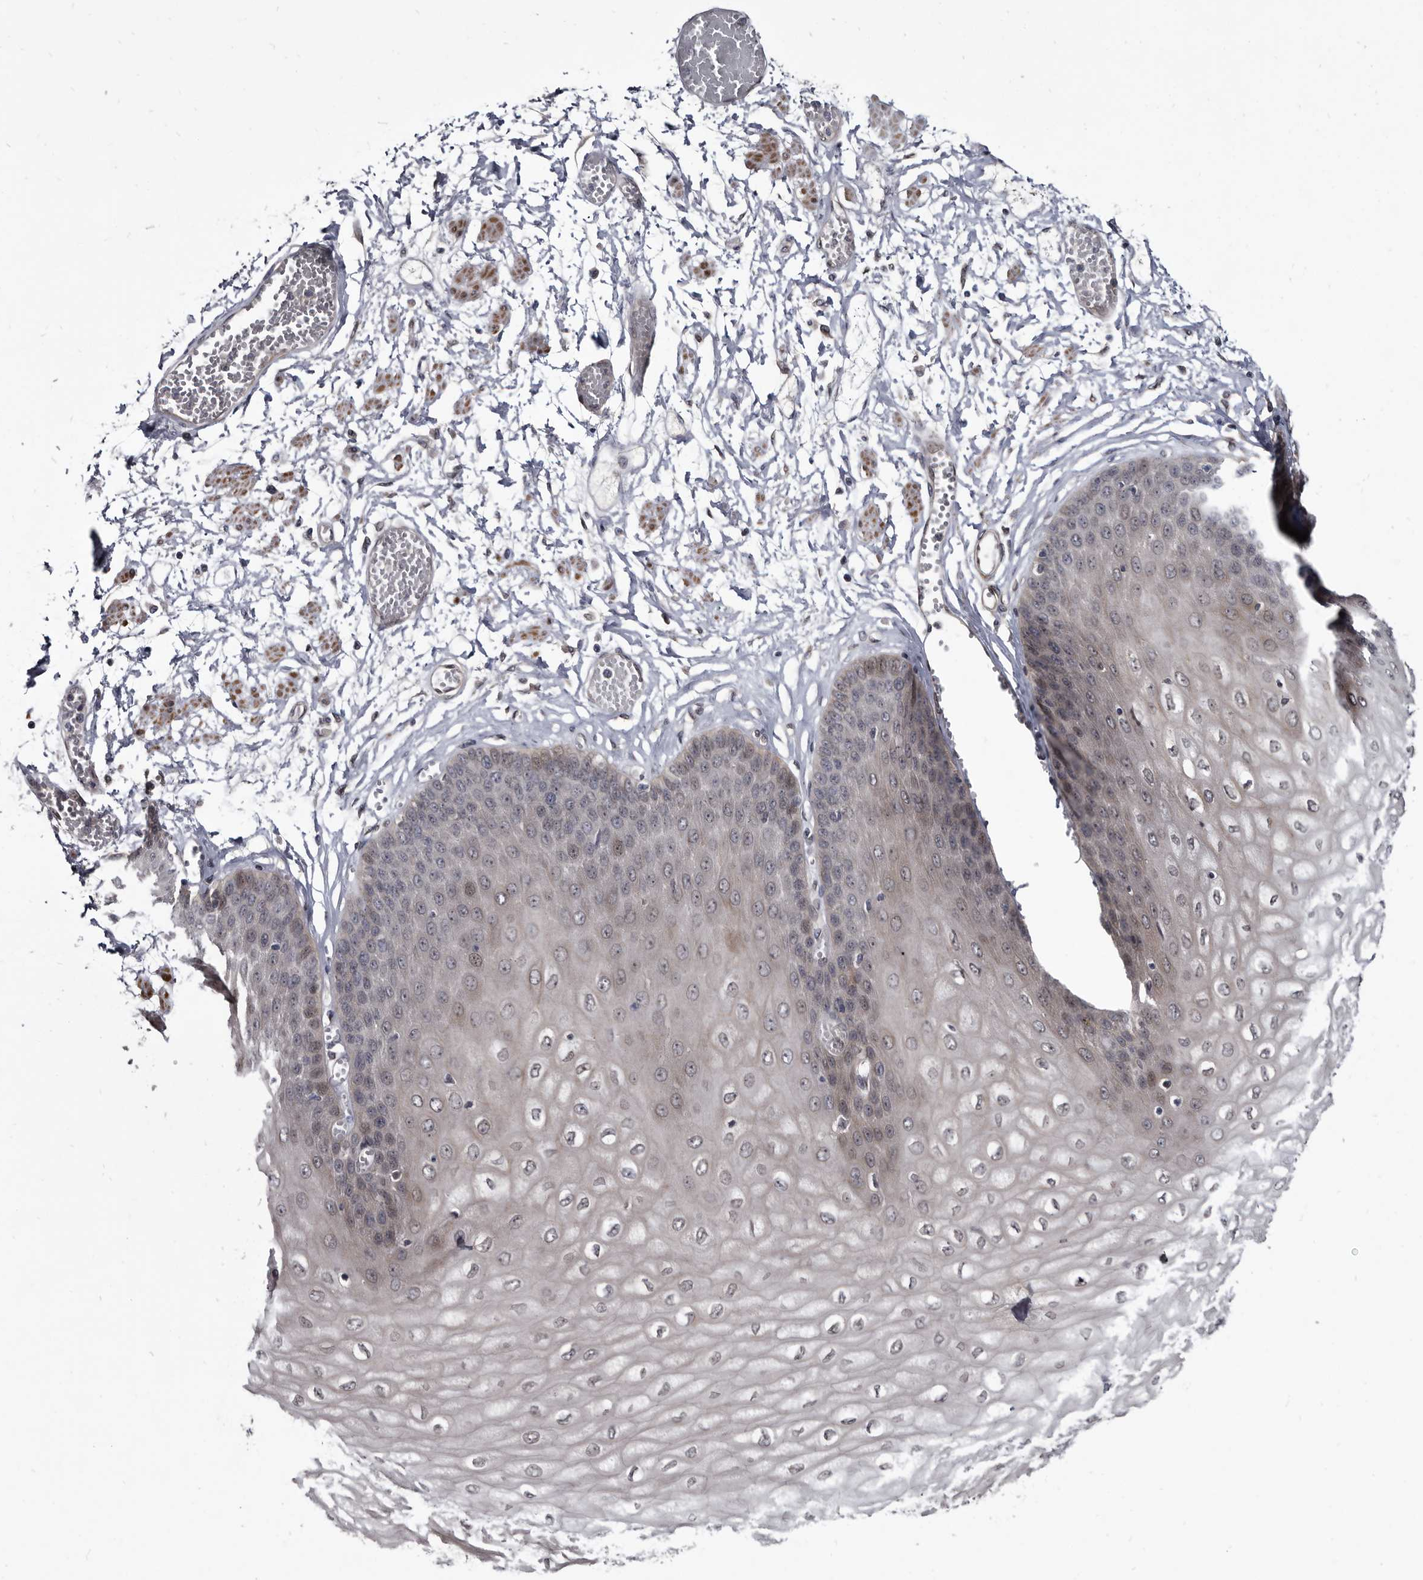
{"staining": {"intensity": "weak", "quantity": "<25%", "location": "cytoplasmic/membranous"}, "tissue": "esophagus", "cell_type": "Squamous epithelial cells", "image_type": "normal", "snomed": [{"axis": "morphology", "description": "Normal tissue, NOS"}, {"axis": "topography", "description": "Esophagus"}], "caption": "The photomicrograph exhibits no significant staining in squamous epithelial cells of esophagus. Nuclei are stained in blue.", "gene": "PROM1", "patient": {"sex": "male", "age": 60}}